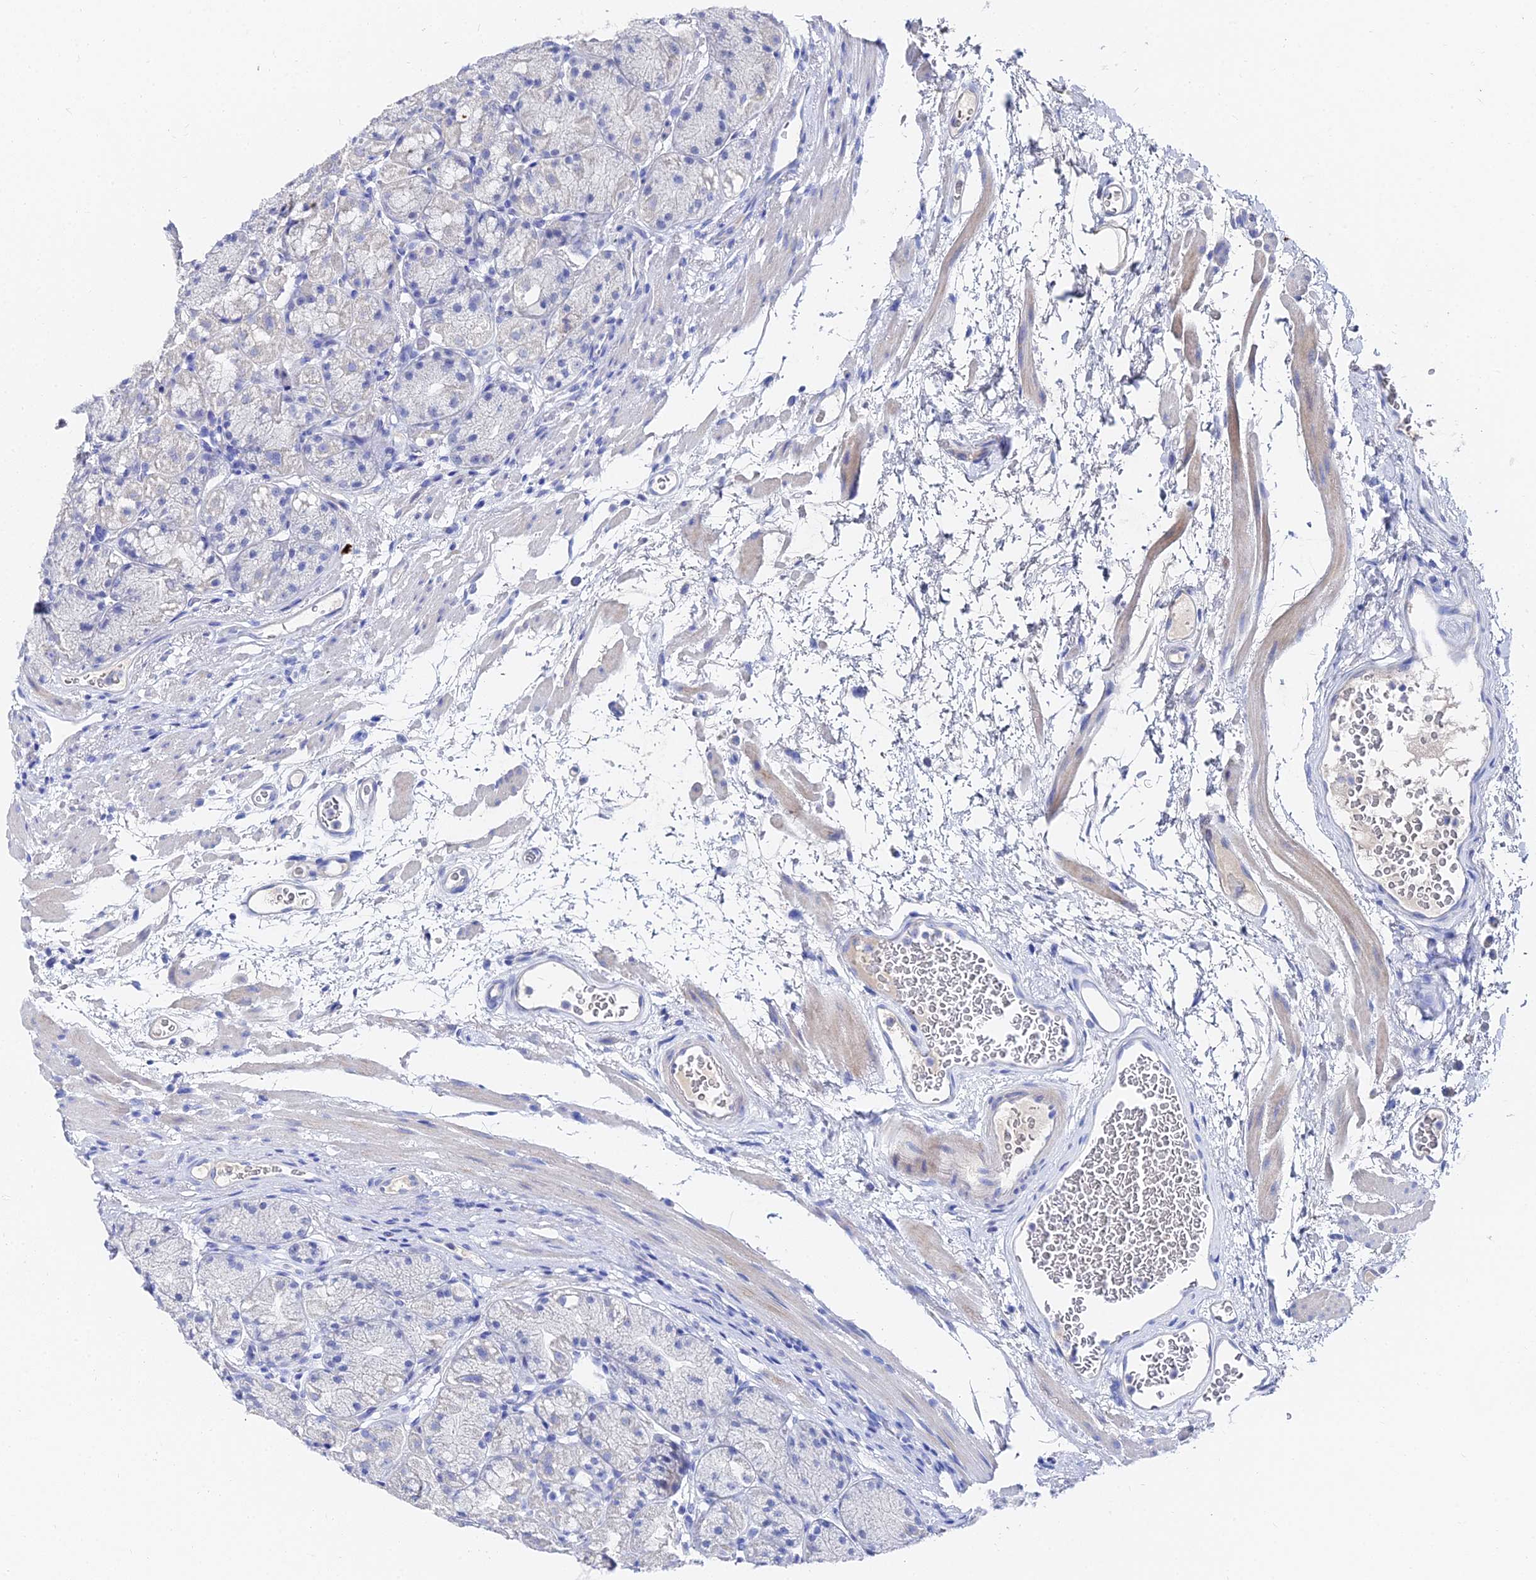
{"staining": {"intensity": "negative", "quantity": "none", "location": "none"}, "tissue": "stomach", "cell_type": "Glandular cells", "image_type": "normal", "snomed": [{"axis": "morphology", "description": "Normal tissue, NOS"}, {"axis": "topography", "description": "Stomach"}], "caption": "Immunohistochemistry (IHC) histopathology image of unremarkable human stomach stained for a protein (brown), which reveals no staining in glandular cells. (DAB IHC visualized using brightfield microscopy, high magnification).", "gene": "KRT17", "patient": {"sex": "male", "age": 63}}